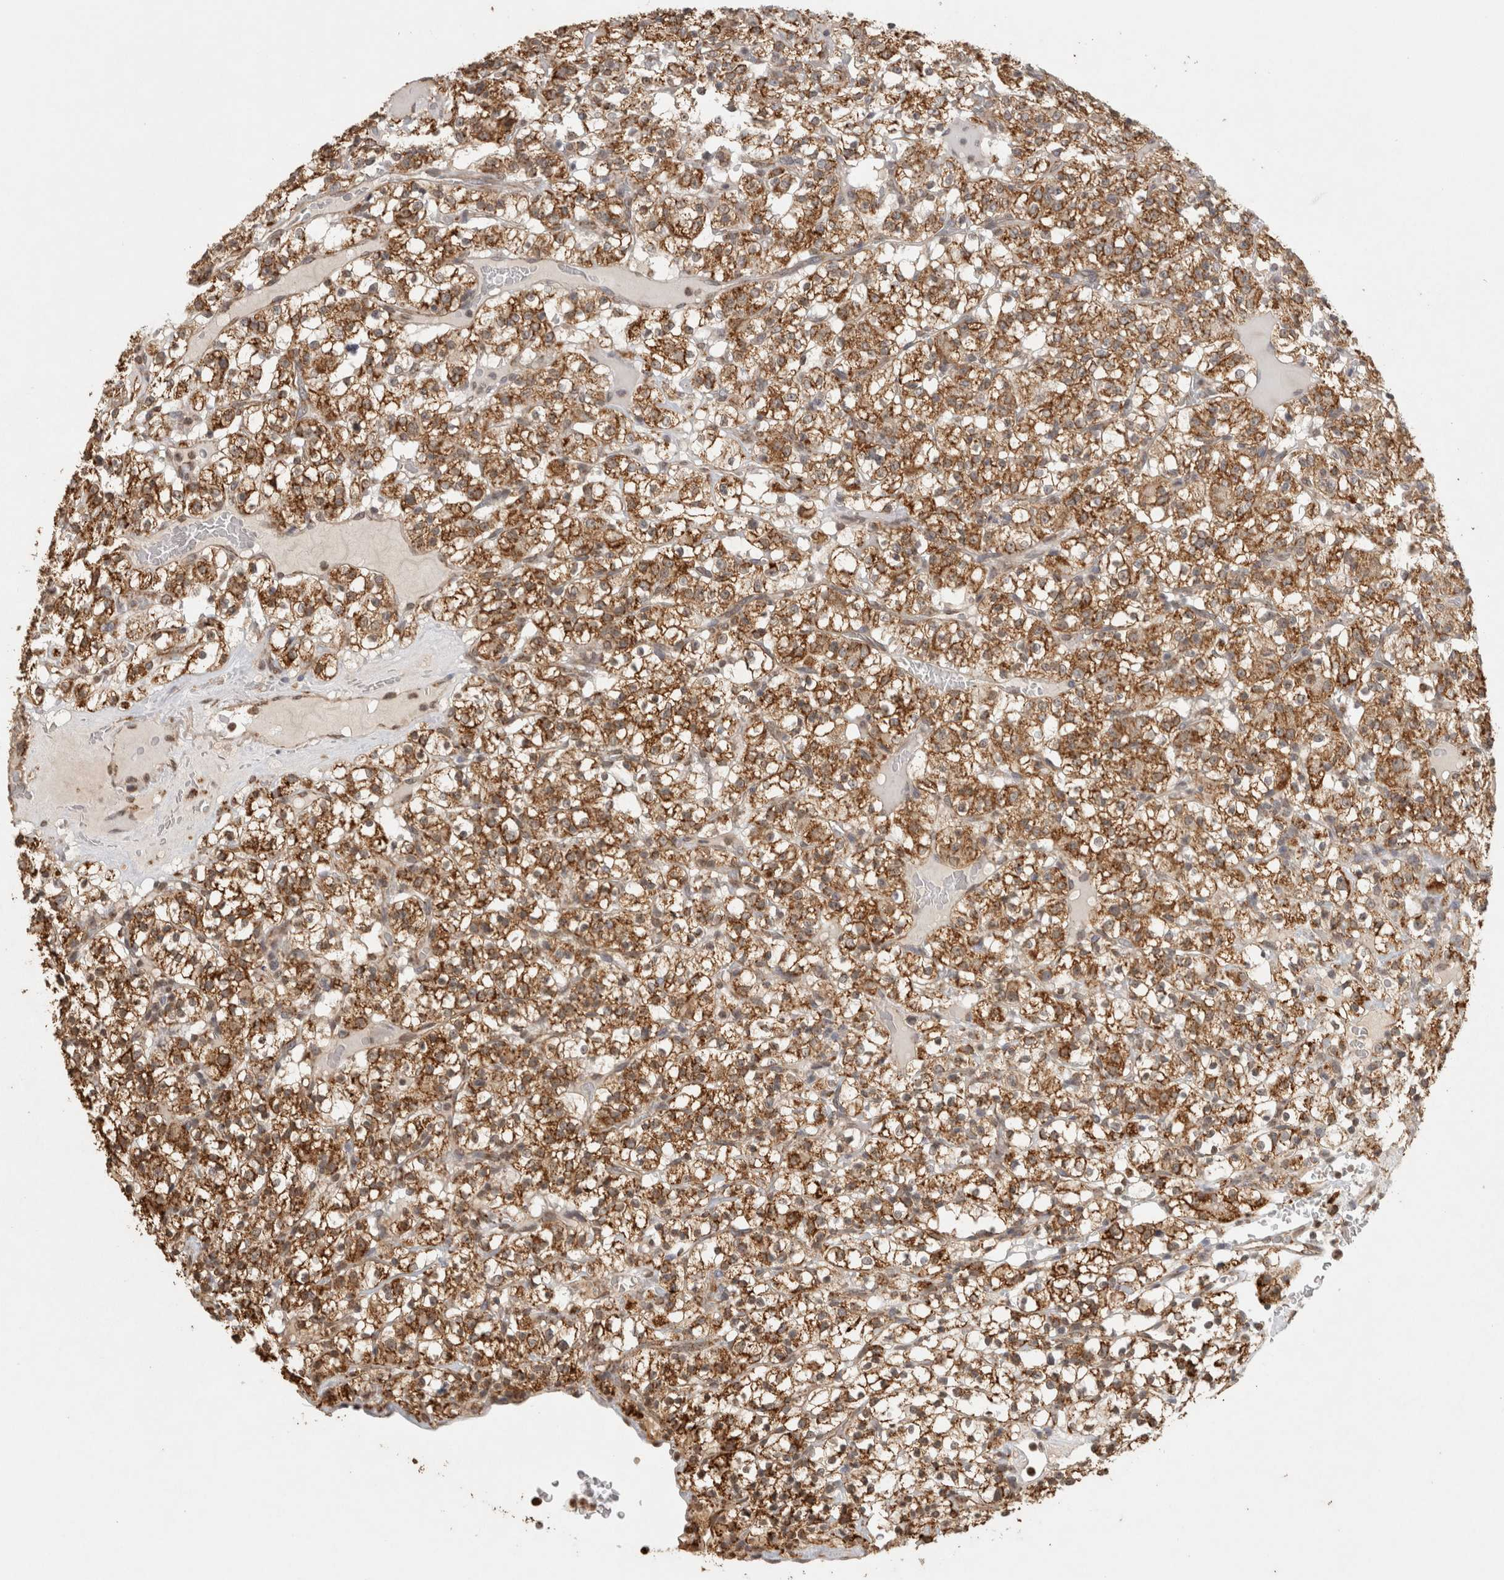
{"staining": {"intensity": "moderate", "quantity": ">75%", "location": "cytoplasmic/membranous"}, "tissue": "renal cancer", "cell_type": "Tumor cells", "image_type": "cancer", "snomed": [{"axis": "morphology", "description": "Normal tissue, NOS"}, {"axis": "morphology", "description": "Adenocarcinoma, NOS"}, {"axis": "topography", "description": "Kidney"}], "caption": "Tumor cells reveal medium levels of moderate cytoplasmic/membranous positivity in about >75% of cells in human renal adenocarcinoma. Using DAB (brown) and hematoxylin (blue) stains, captured at high magnification using brightfield microscopy.", "gene": "BNIP3L", "patient": {"sex": "female", "age": 72}}